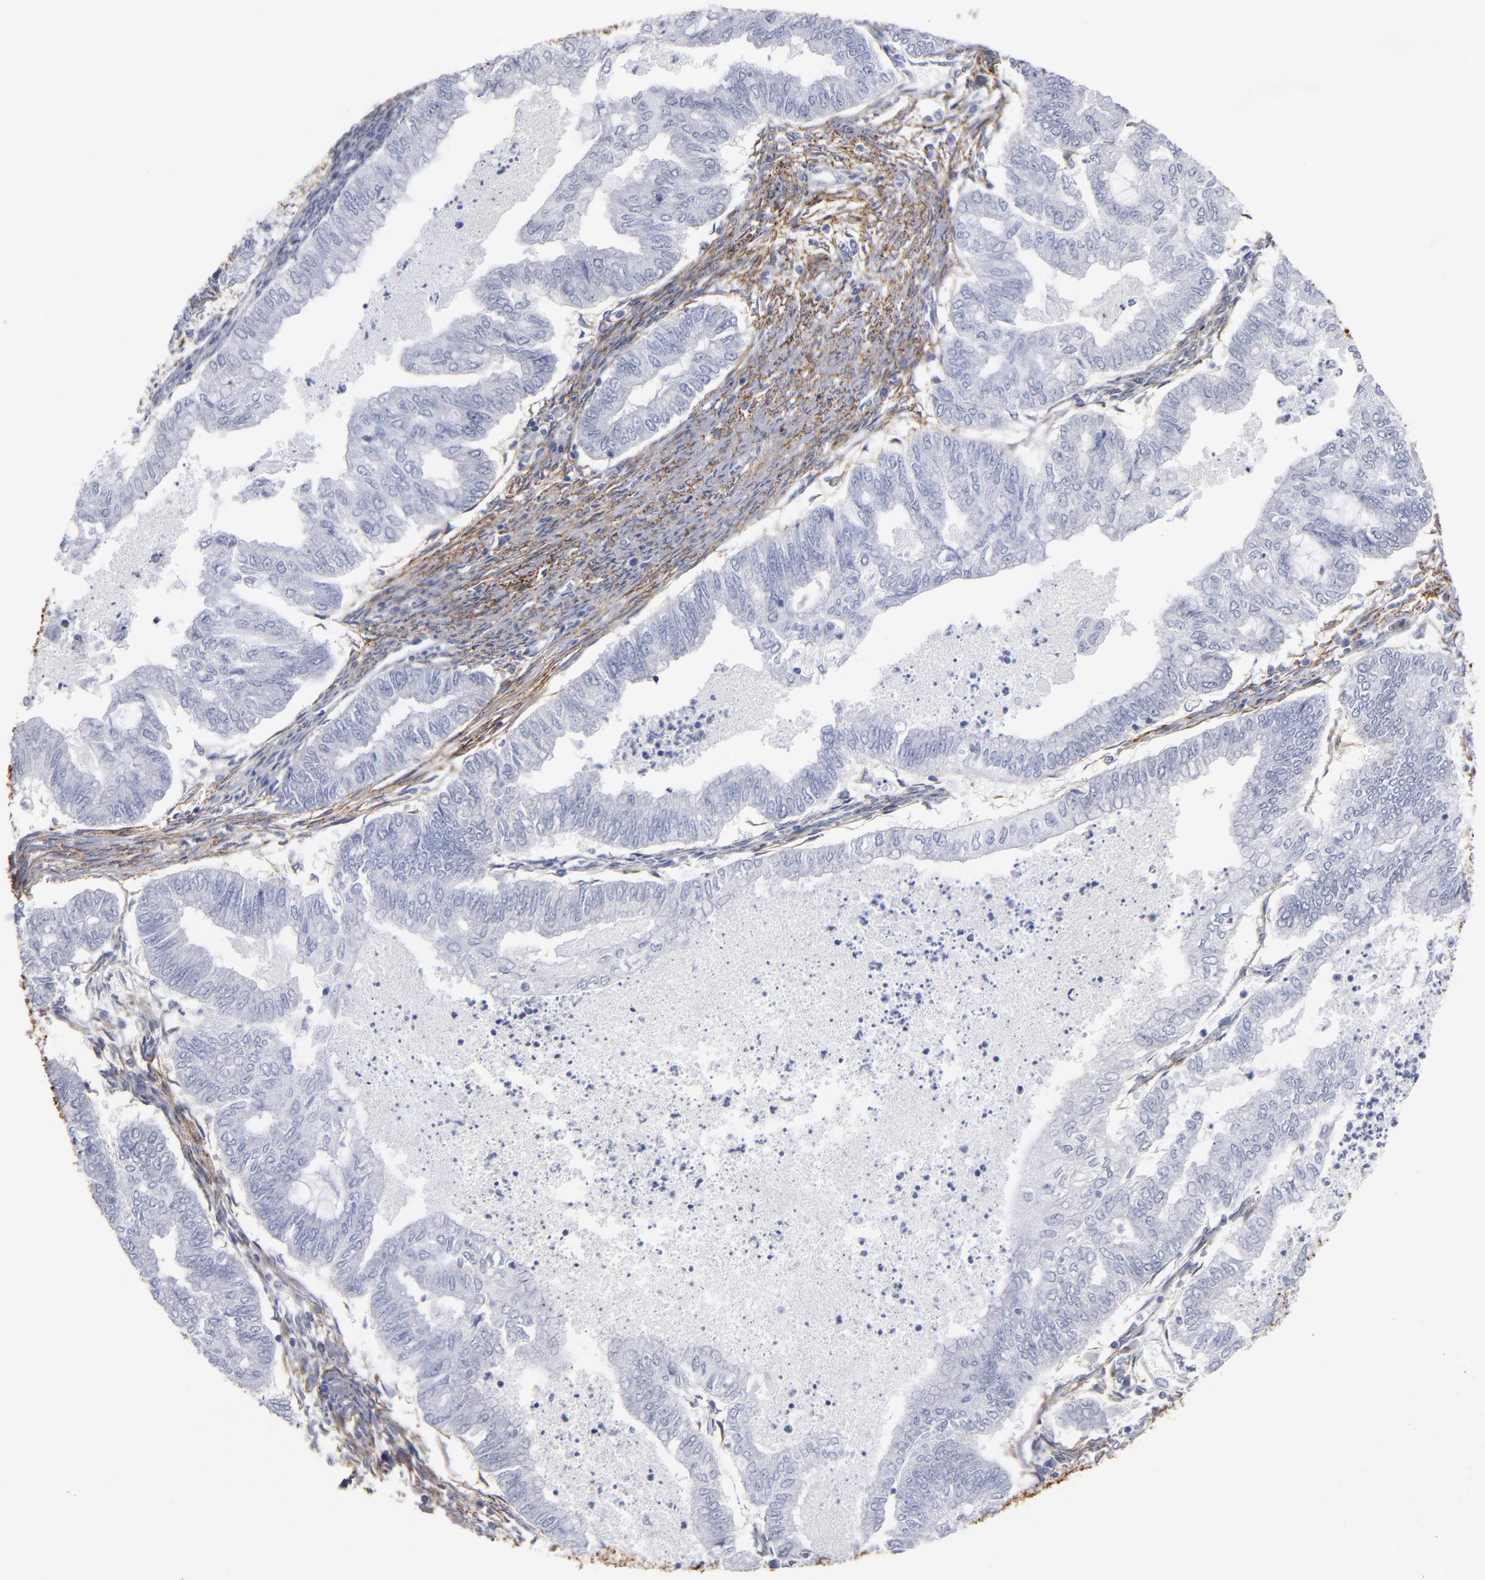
{"staining": {"intensity": "negative", "quantity": "none", "location": "none"}, "tissue": "endometrial cancer", "cell_type": "Tumor cells", "image_type": "cancer", "snomed": [{"axis": "morphology", "description": "Adenocarcinoma, NOS"}, {"axis": "topography", "description": "Endometrium"}], "caption": "Immunohistochemical staining of human endometrial cancer (adenocarcinoma) reveals no significant expression in tumor cells. (DAB (3,3'-diaminobenzidine) IHC with hematoxylin counter stain).", "gene": "EMILIN1", "patient": {"sex": "female", "age": 79}}